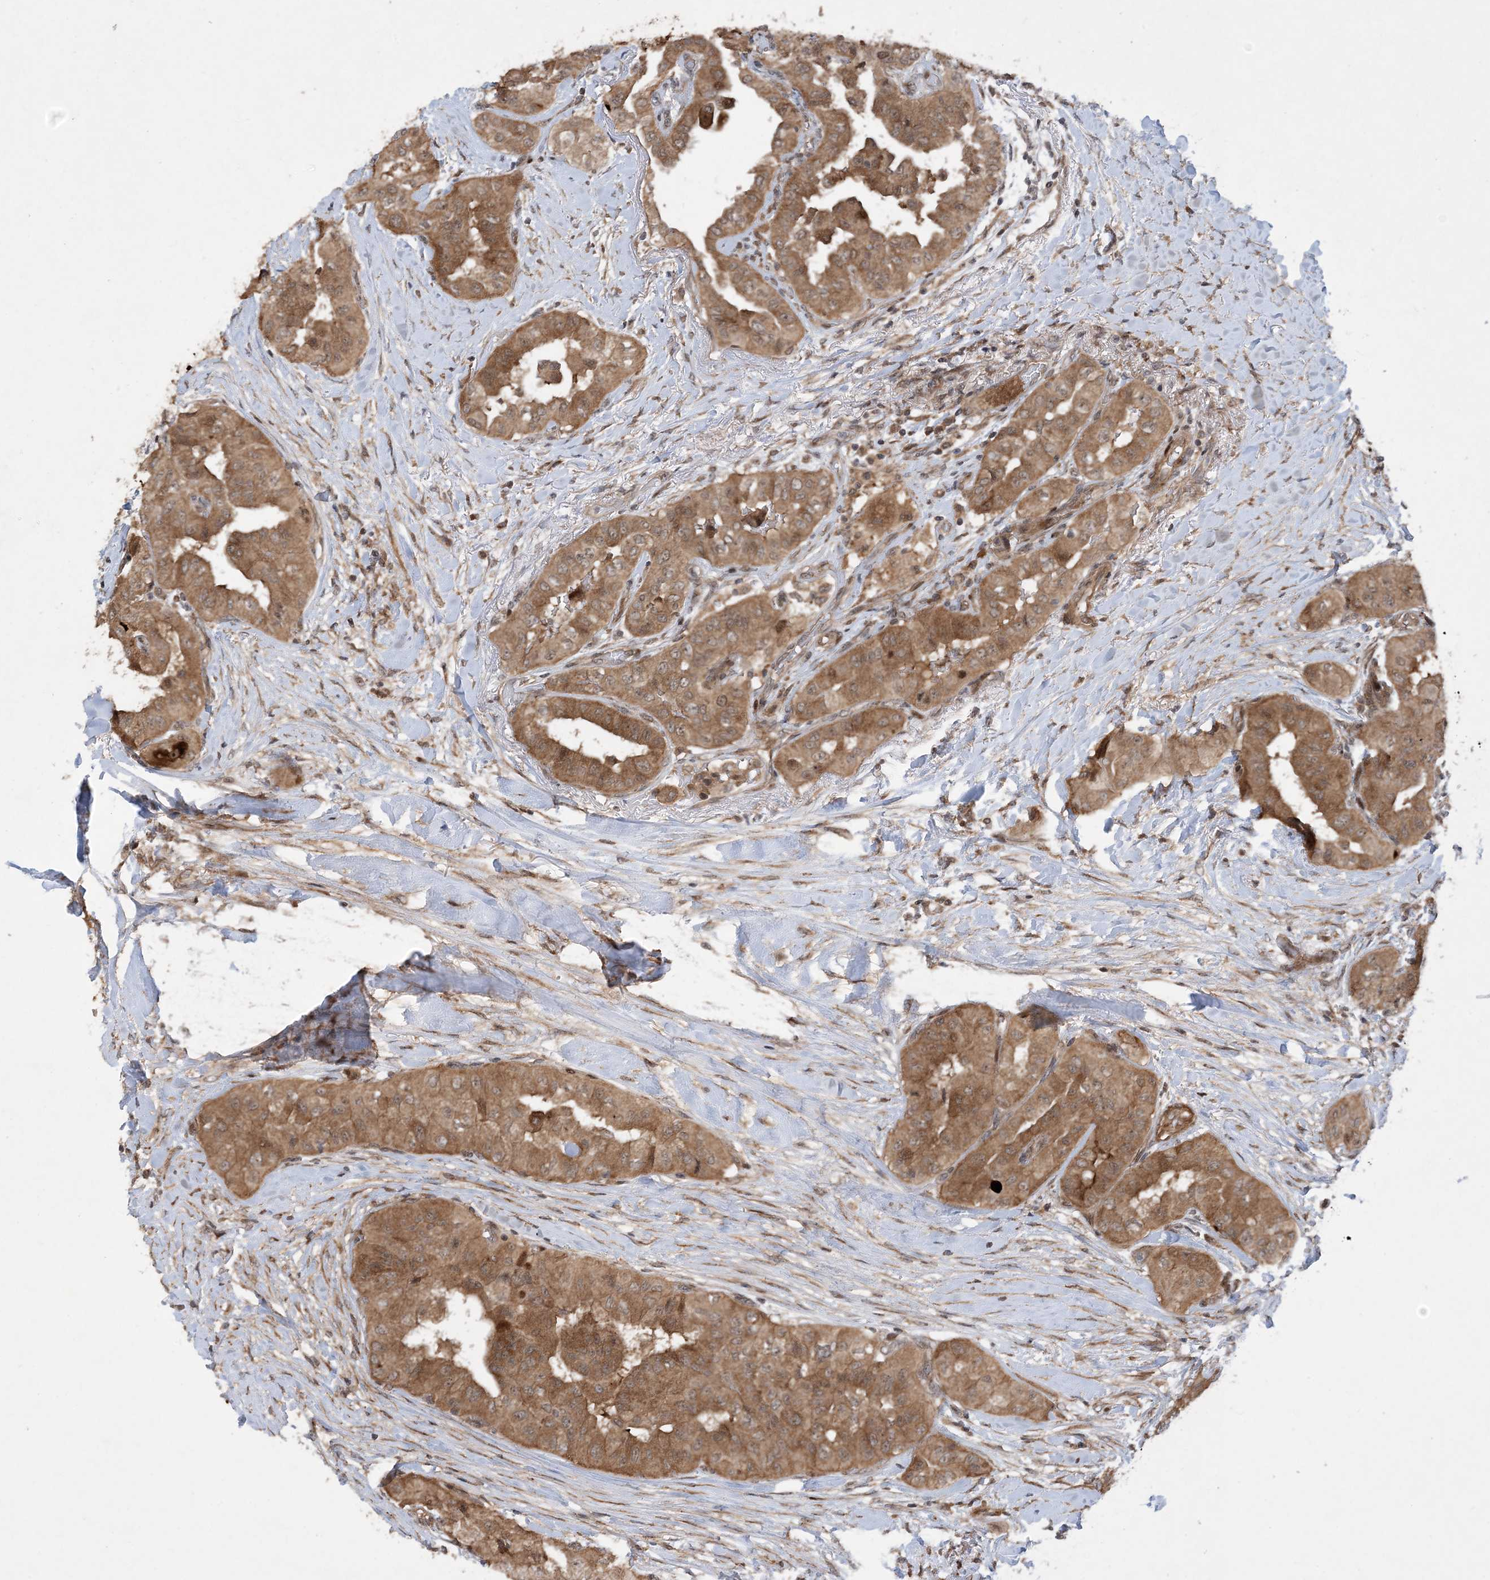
{"staining": {"intensity": "moderate", "quantity": ">75%", "location": "cytoplasmic/membranous"}, "tissue": "thyroid cancer", "cell_type": "Tumor cells", "image_type": "cancer", "snomed": [{"axis": "morphology", "description": "Papillary adenocarcinoma, NOS"}, {"axis": "topography", "description": "Thyroid gland"}], "caption": "Immunohistochemistry (IHC) (DAB) staining of thyroid cancer demonstrates moderate cytoplasmic/membranous protein positivity in about >75% of tumor cells. (Stains: DAB in brown, nuclei in blue, Microscopy: brightfield microscopy at high magnification).", "gene": "HEMK1", "patient": {"sex": "female", "age": 59}}